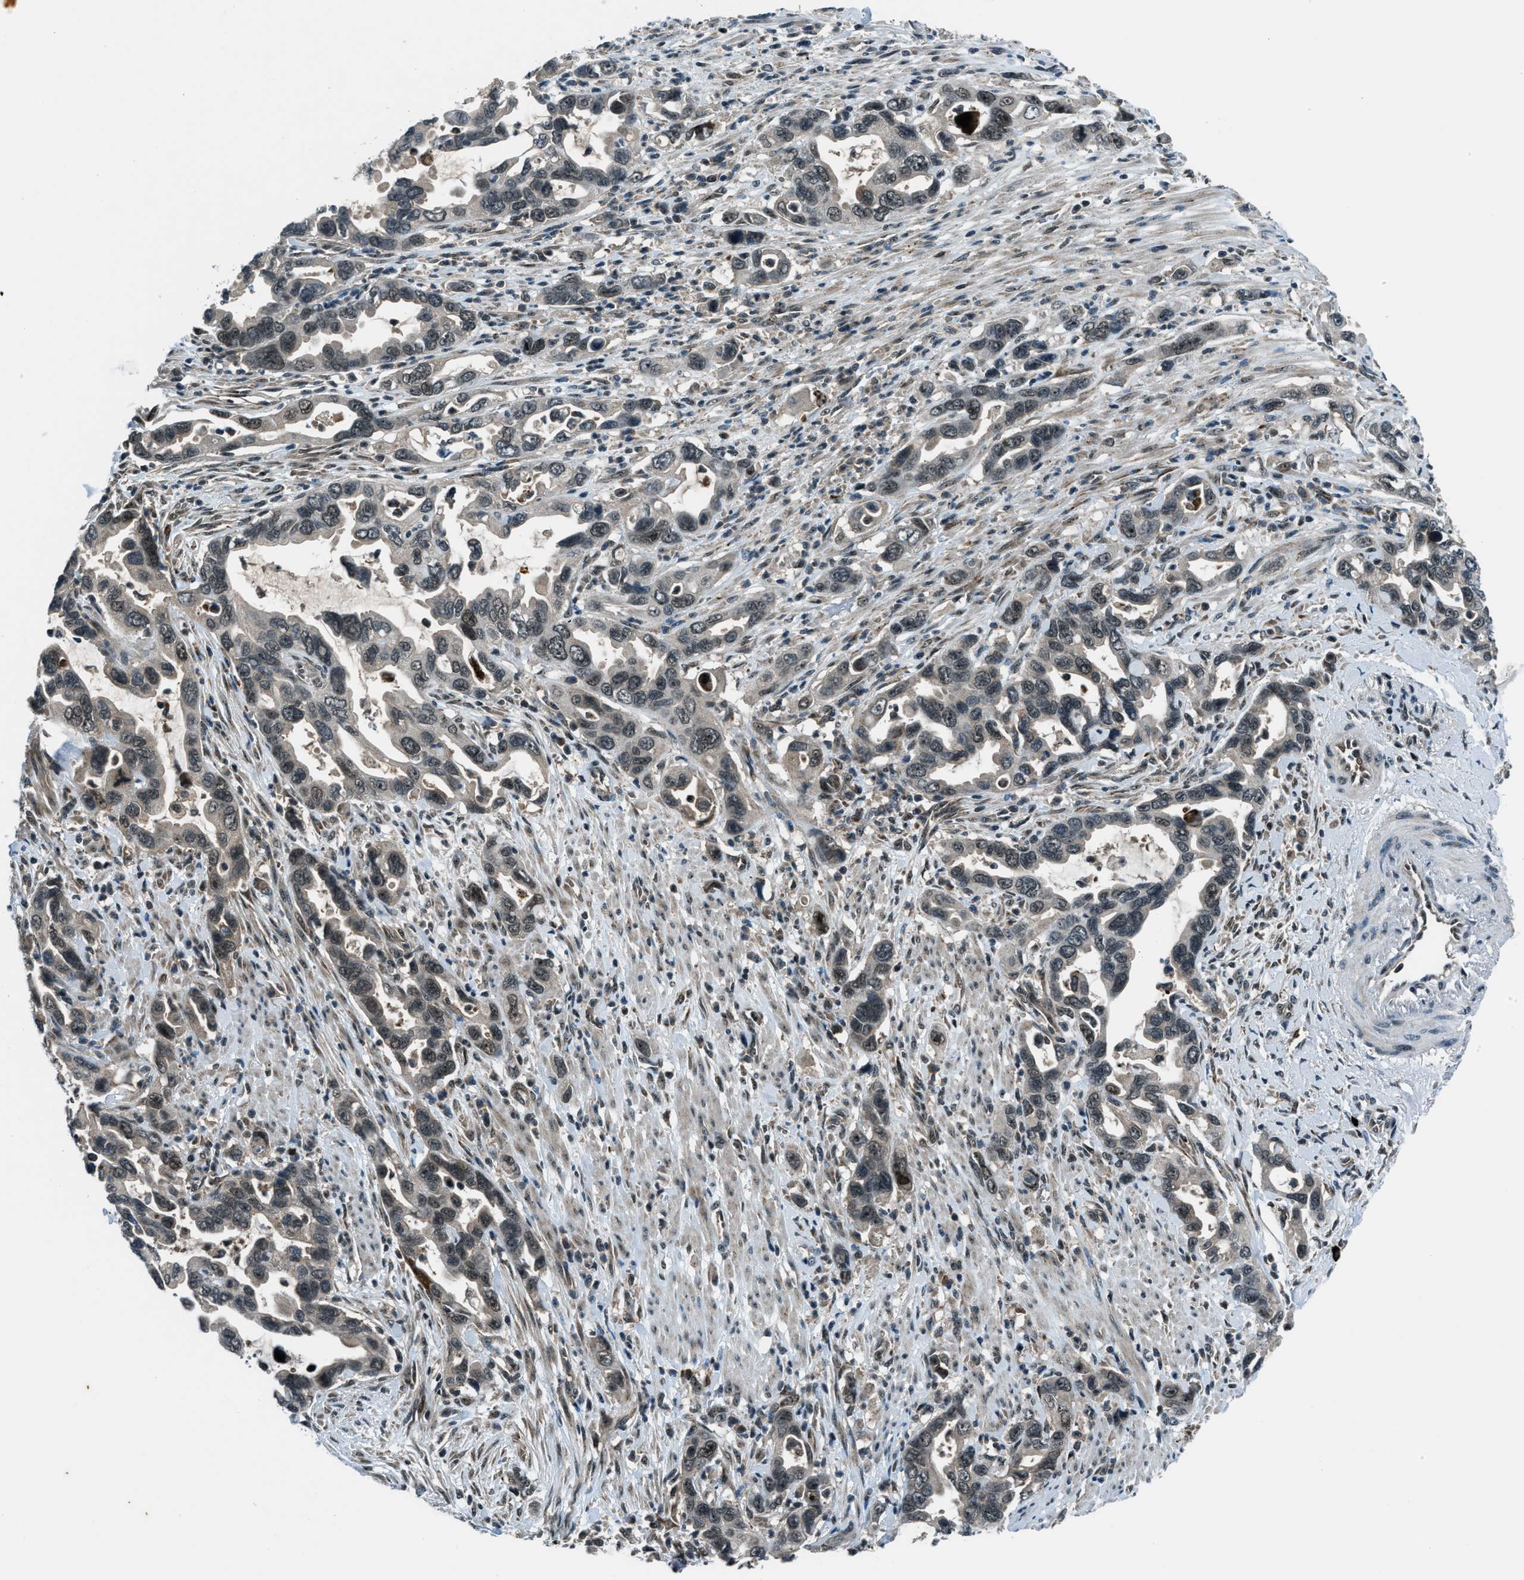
{"staining": {"intensity": "weak", "quantity": "<25%", "location": "cytoplasmic/membranous"}, "tissue": "pancreatic cancer", "cell_type": "Tumor cells", "image_type": "cancer", "snomed": [{"axis": "morphology", "description": "Adenocarcinoma, NOS"}, {"axis": "topography", "description": "Pancreas"}], "caption": "Protein analysis of pancreatic adenocarcinoma demonstrates no significant expression in tumor cells. (DAB (3,3'-diaminobenzidine) immunohistochemistry visualized using brightfield microscopy, high magnification).", "gene": "ACTL9", "patient": {"sex": "female", "age": 70}}